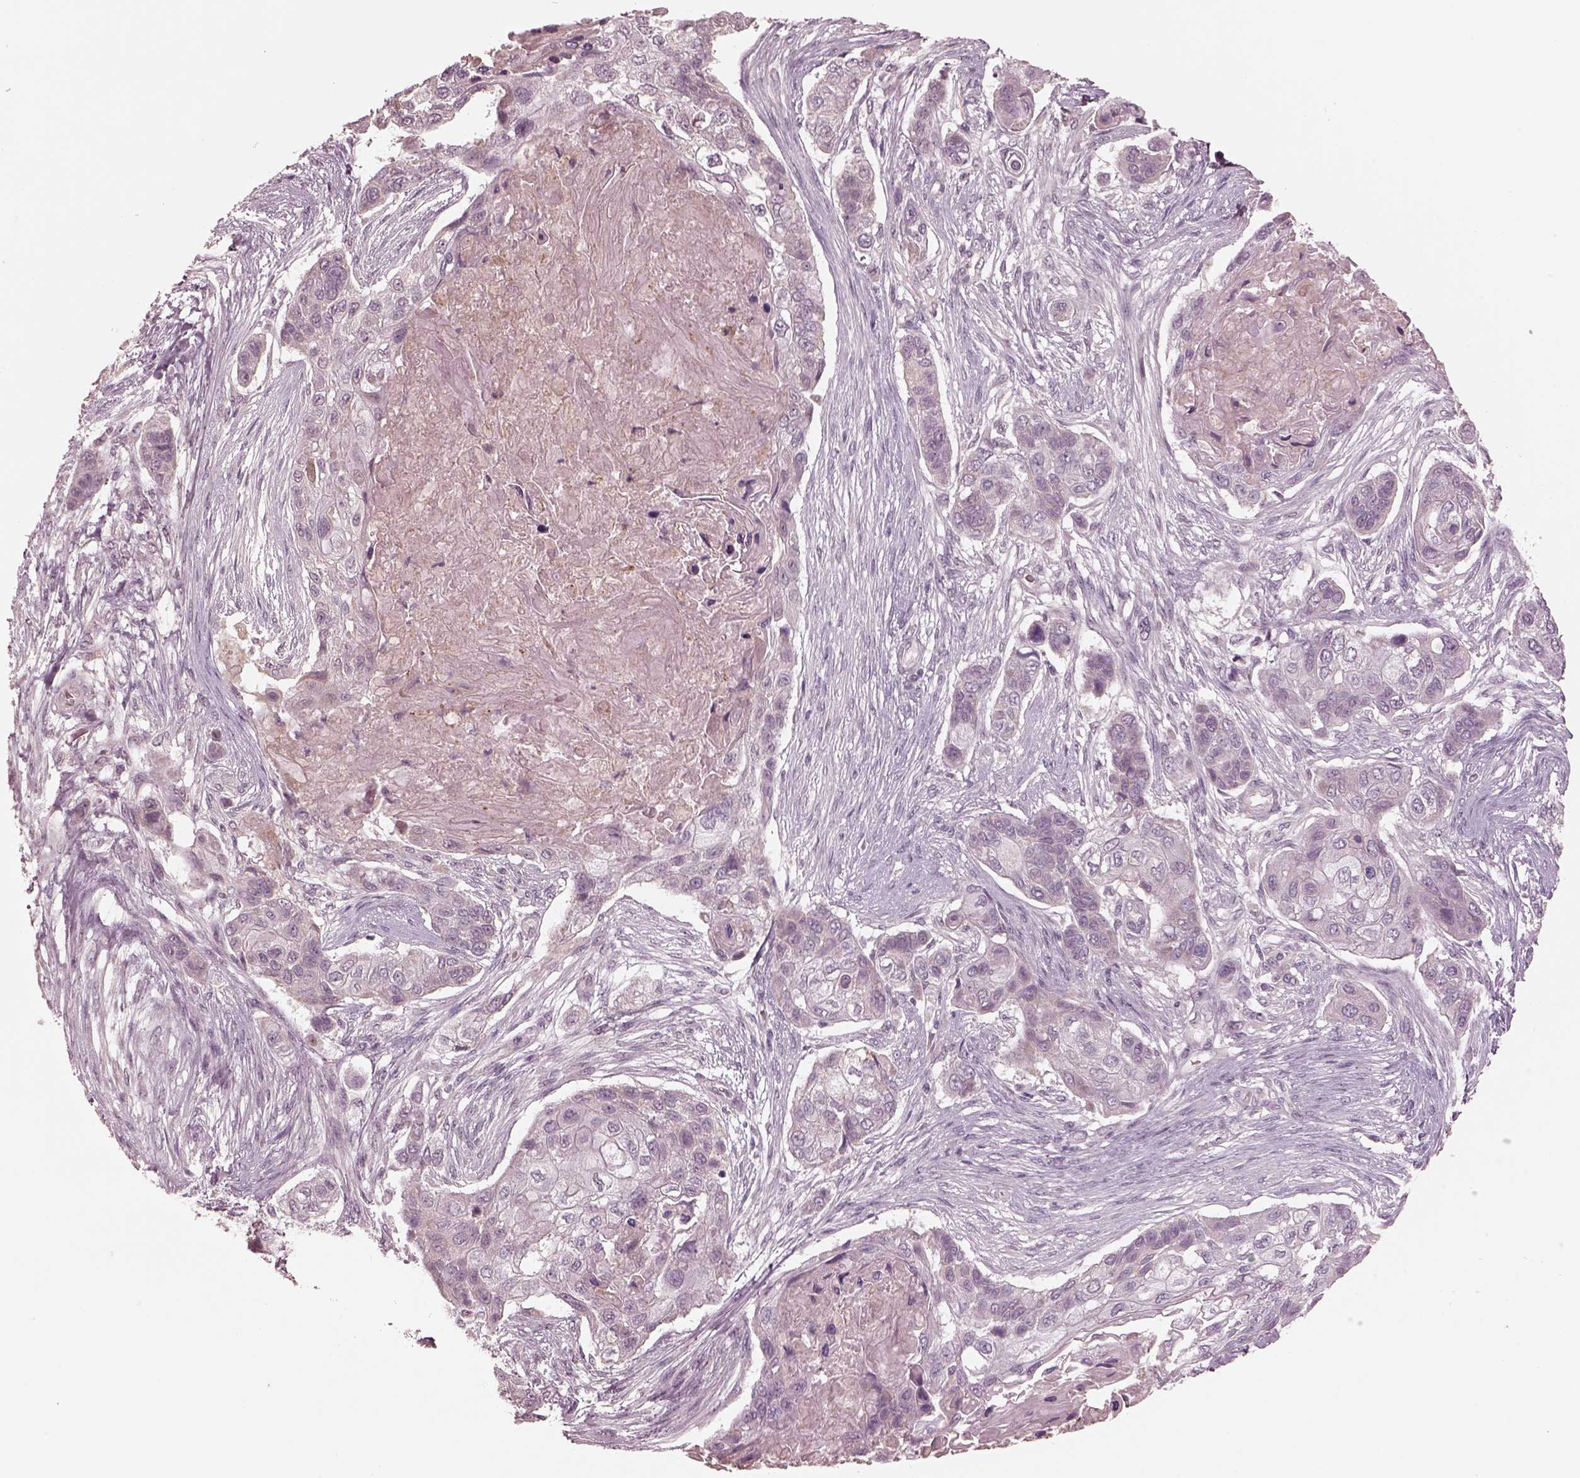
{"staining": {"intensity": "negative", "quantity": "none", "location": "none"}, "tissue": "lung cancer", "cell_type": "Tumor cells", "image_type": "cancer", "snomed": [{"axis": "morphology", "description": "Squamous cell carcinoma, NOS"}, {"axis": "topography", "description": "Lung"}], "caption": "This is an immunohistochemistry (IHC) image of human lung squamous cell carcinoma. There is no positivity in tumor cells.", "gene": "IQCB1", "patient": {"sex": "male", "age": 69}}